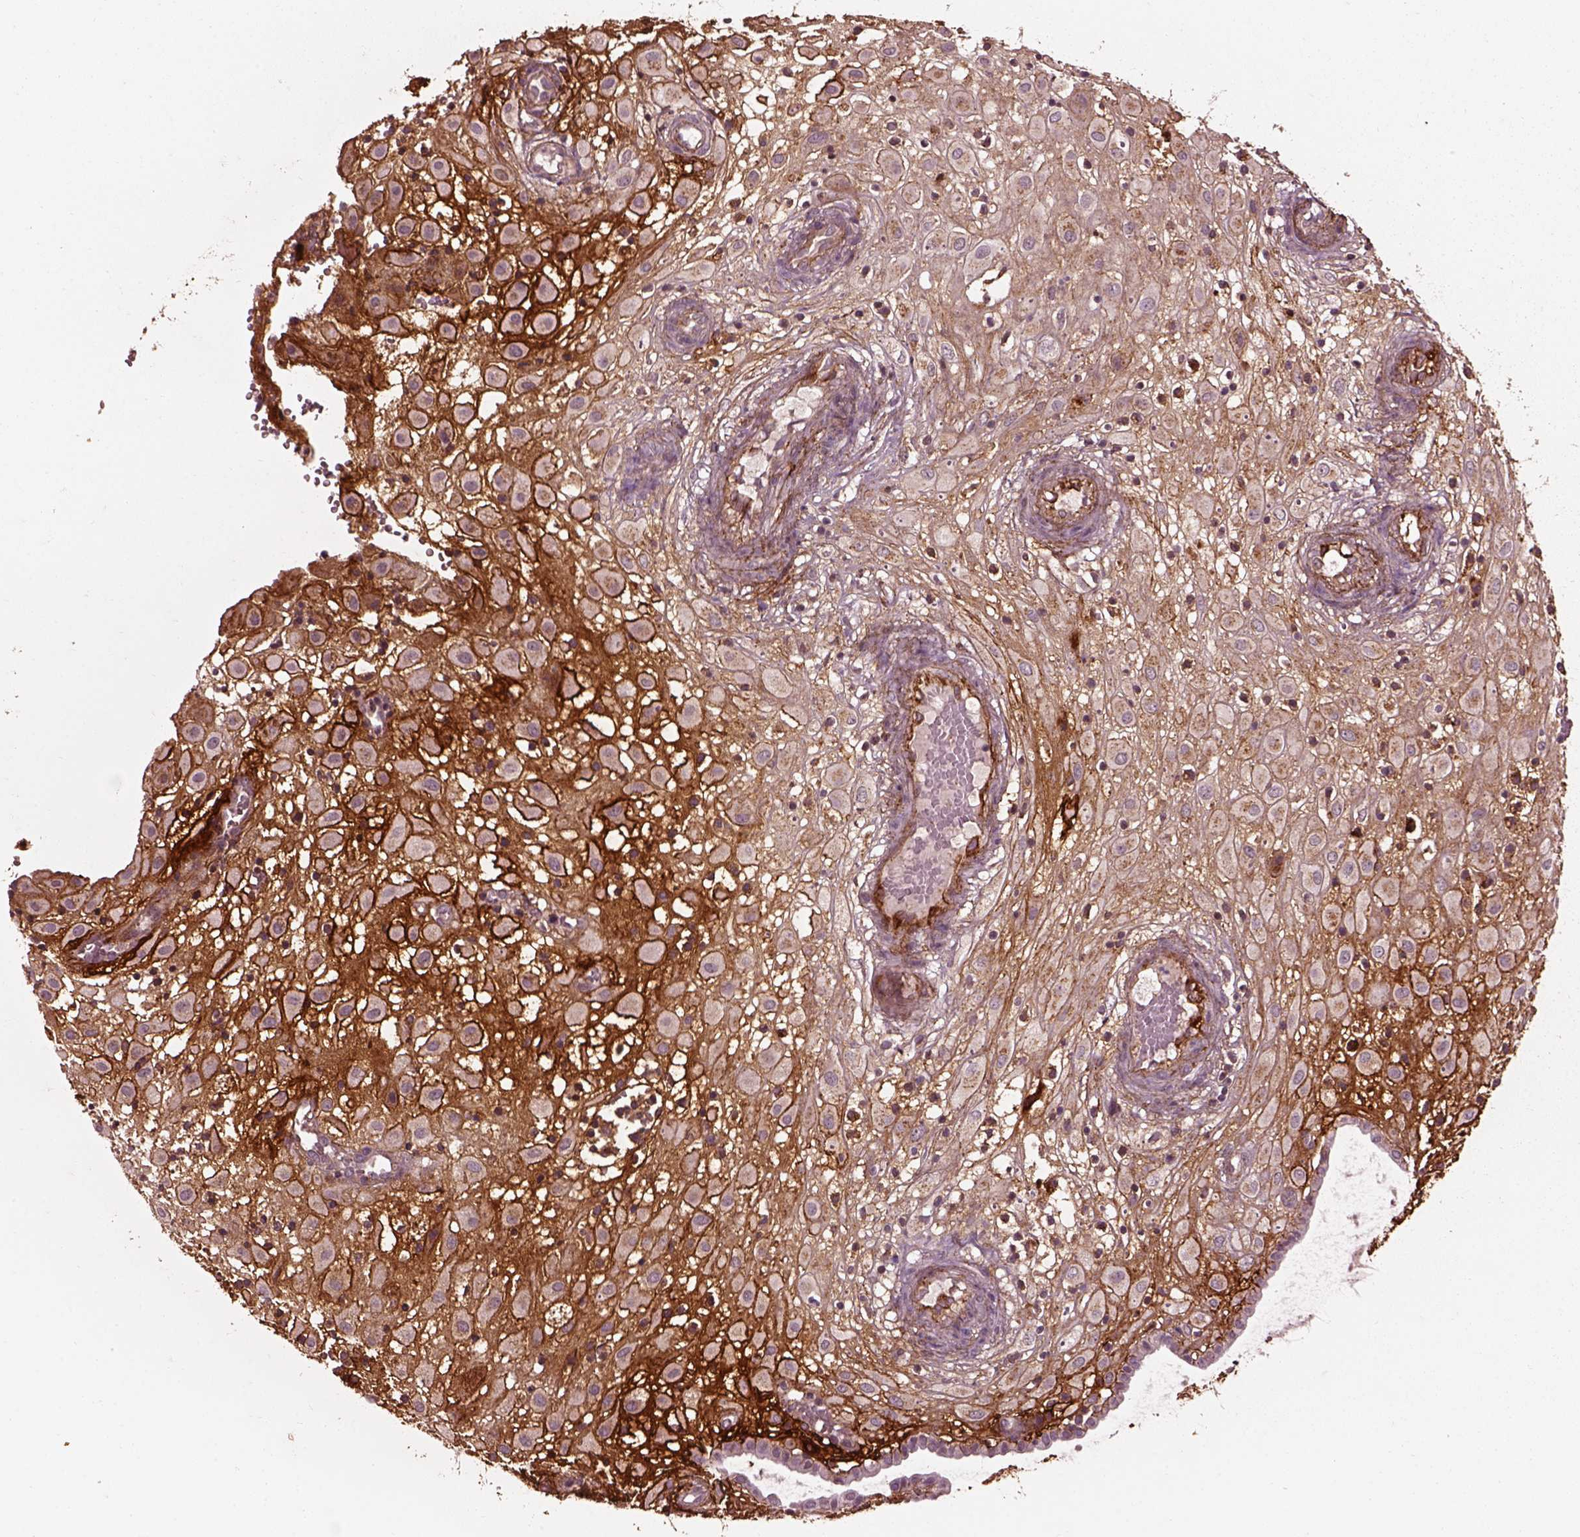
{"staining": {"intensity": "negative", "quantity": "none", "location": "none"}, "tissue": "placenta", "cell_type": "Decidual cells", "image_type": "normal", "snomed": [{"axis": "morphology", "description": "Normal tissue, NOS"}, {"axis": "topography", "description": "Placenta"}], "caption": "The immunohistochemistry photomicrograph has no significant expression in decidual cells of placenta.", "gene": "EFEMP1", "patient": {"sex": "female", "age": 24}}